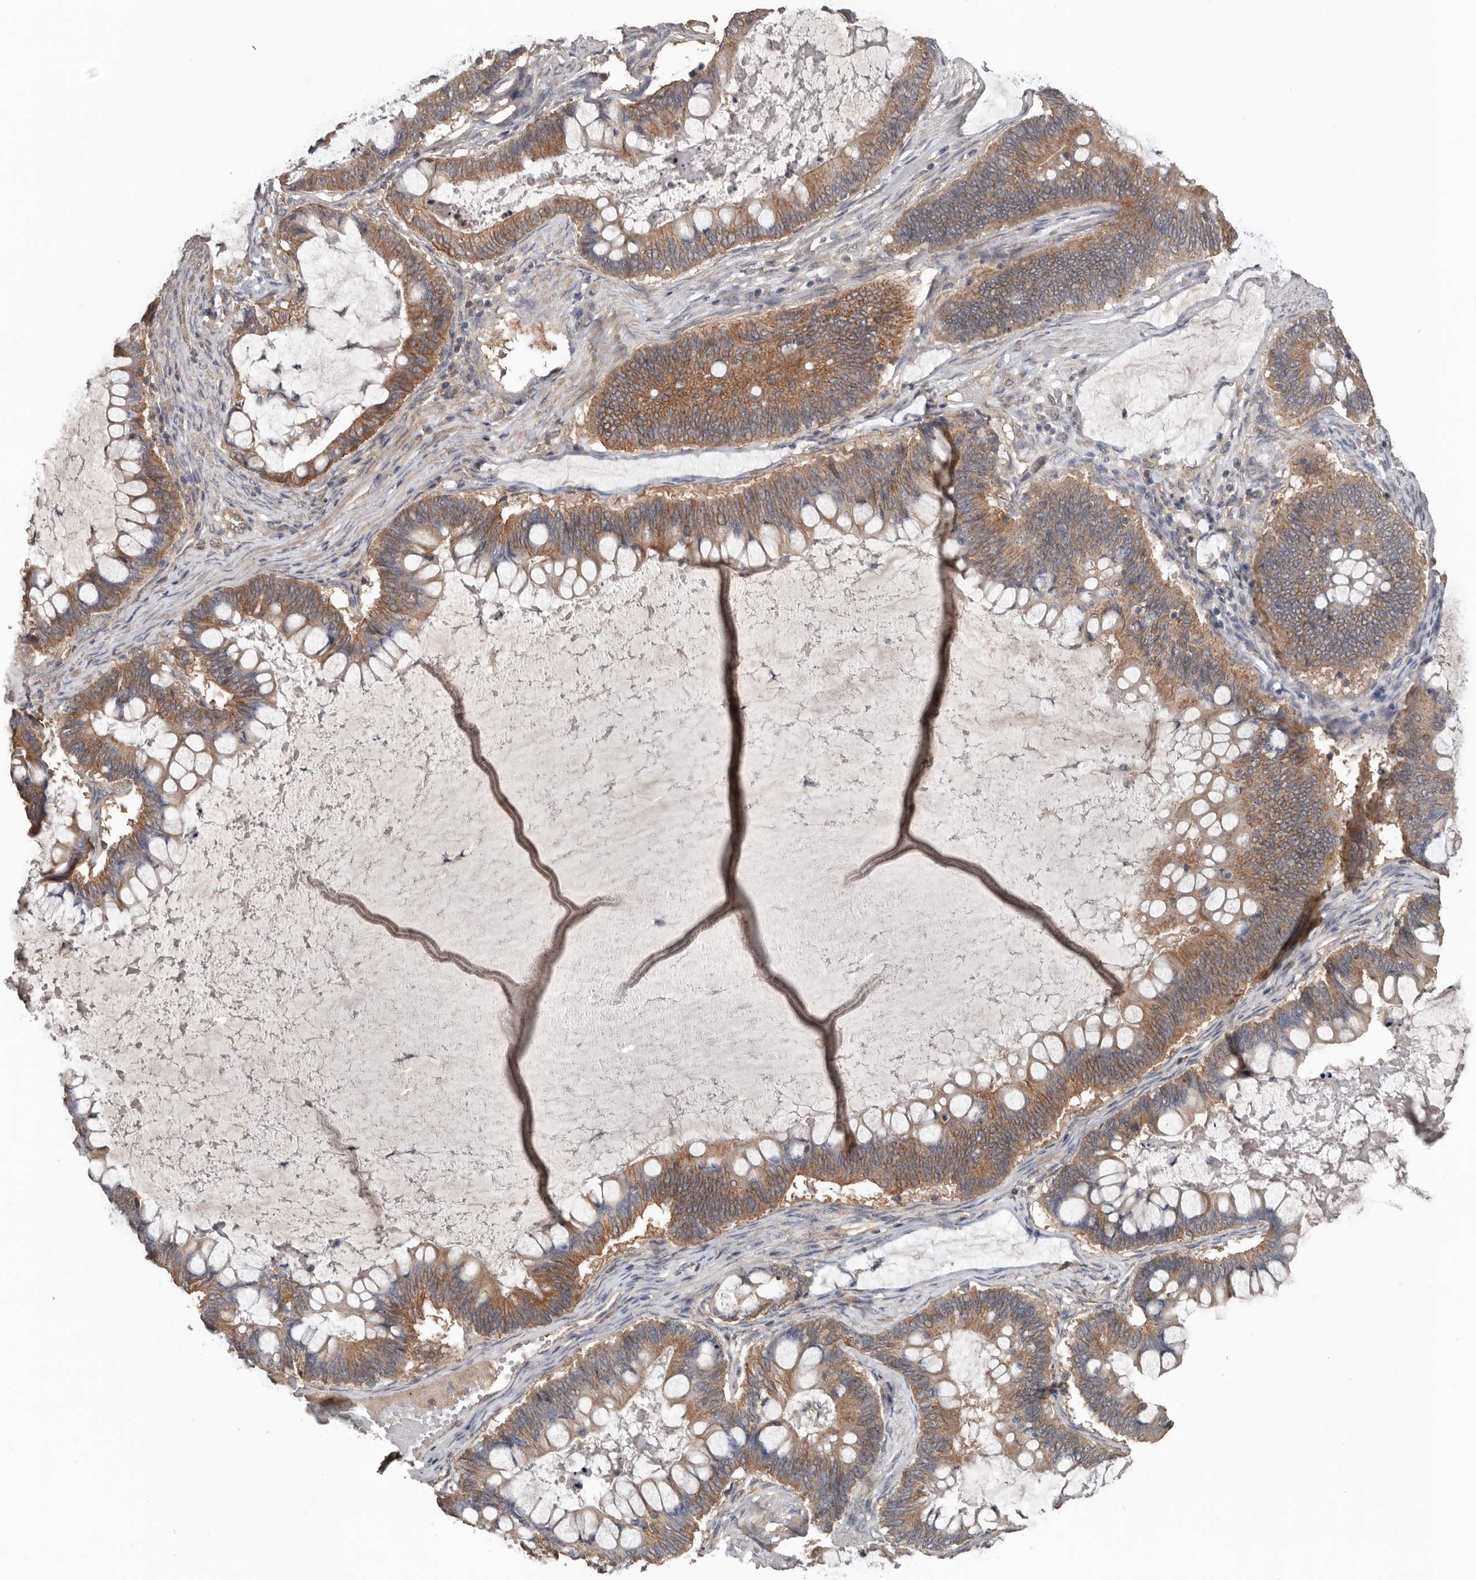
{"staining": {"intensity": "moderate", "quantity": ">75%", "location": "cytoplasmic/membranous"}, "tissue": "ovarian cancer", "cell_type": "Tumor cells", "image_type": "cancer", "snomed": [{"axis": "morphology", "description": "Cystadenocarcinoma, mucinous, NOS"}, {"axis": "topography", "description": "Ovary"}], "caption": "Protein analysis of mucinous cystadenocarcinoma (ovarian) tissue demonstrates moderate cytoplasmic/membranous expression in approximately >75% of tumor cells.", "gene": "HYAL4", "patient": {"sex": "female", "age": 61}}